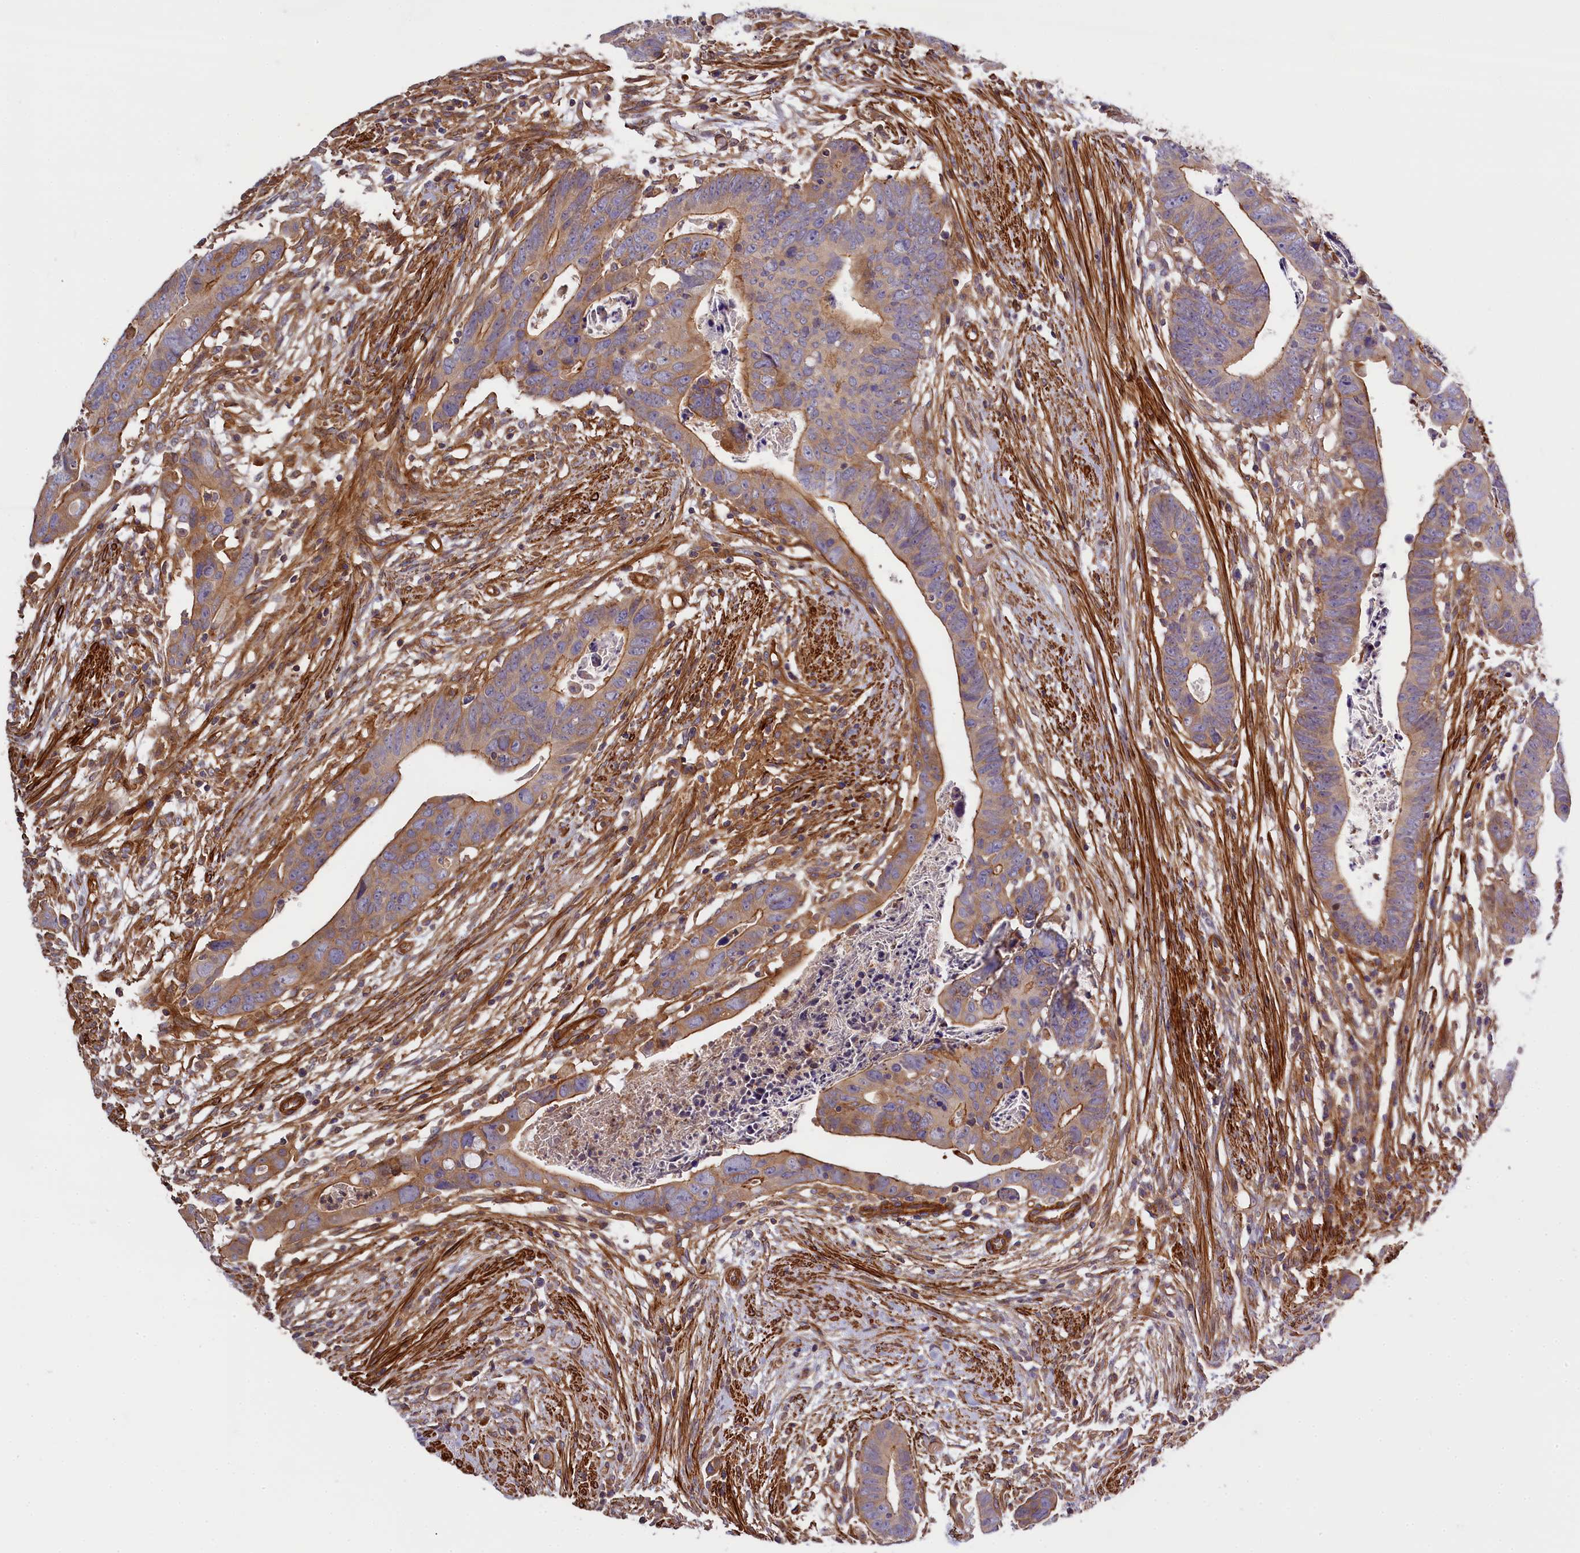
{"staining": {"intensity": "moderate", "quantity": ">75%", "location": "cytoplasmic/membranous"}, "tissue": "colorectal cancer", "cell_type": "Tumor cells", "image_type": "cancer", "snomed": [{"axis": "morphology", "description": "Adenocarcinoma, NOS"}, {"axis": "topography", "description": "Rectum"}], "caption": "Moderate cytoplasmic/membranous expression for a protein is appreciated in approximately >75% of tumor cells of adenocarcinoma (colorectal) using immunohistochemistry.", "gene": "FUZ", "patient": {"sex": "female", "age": 65}}